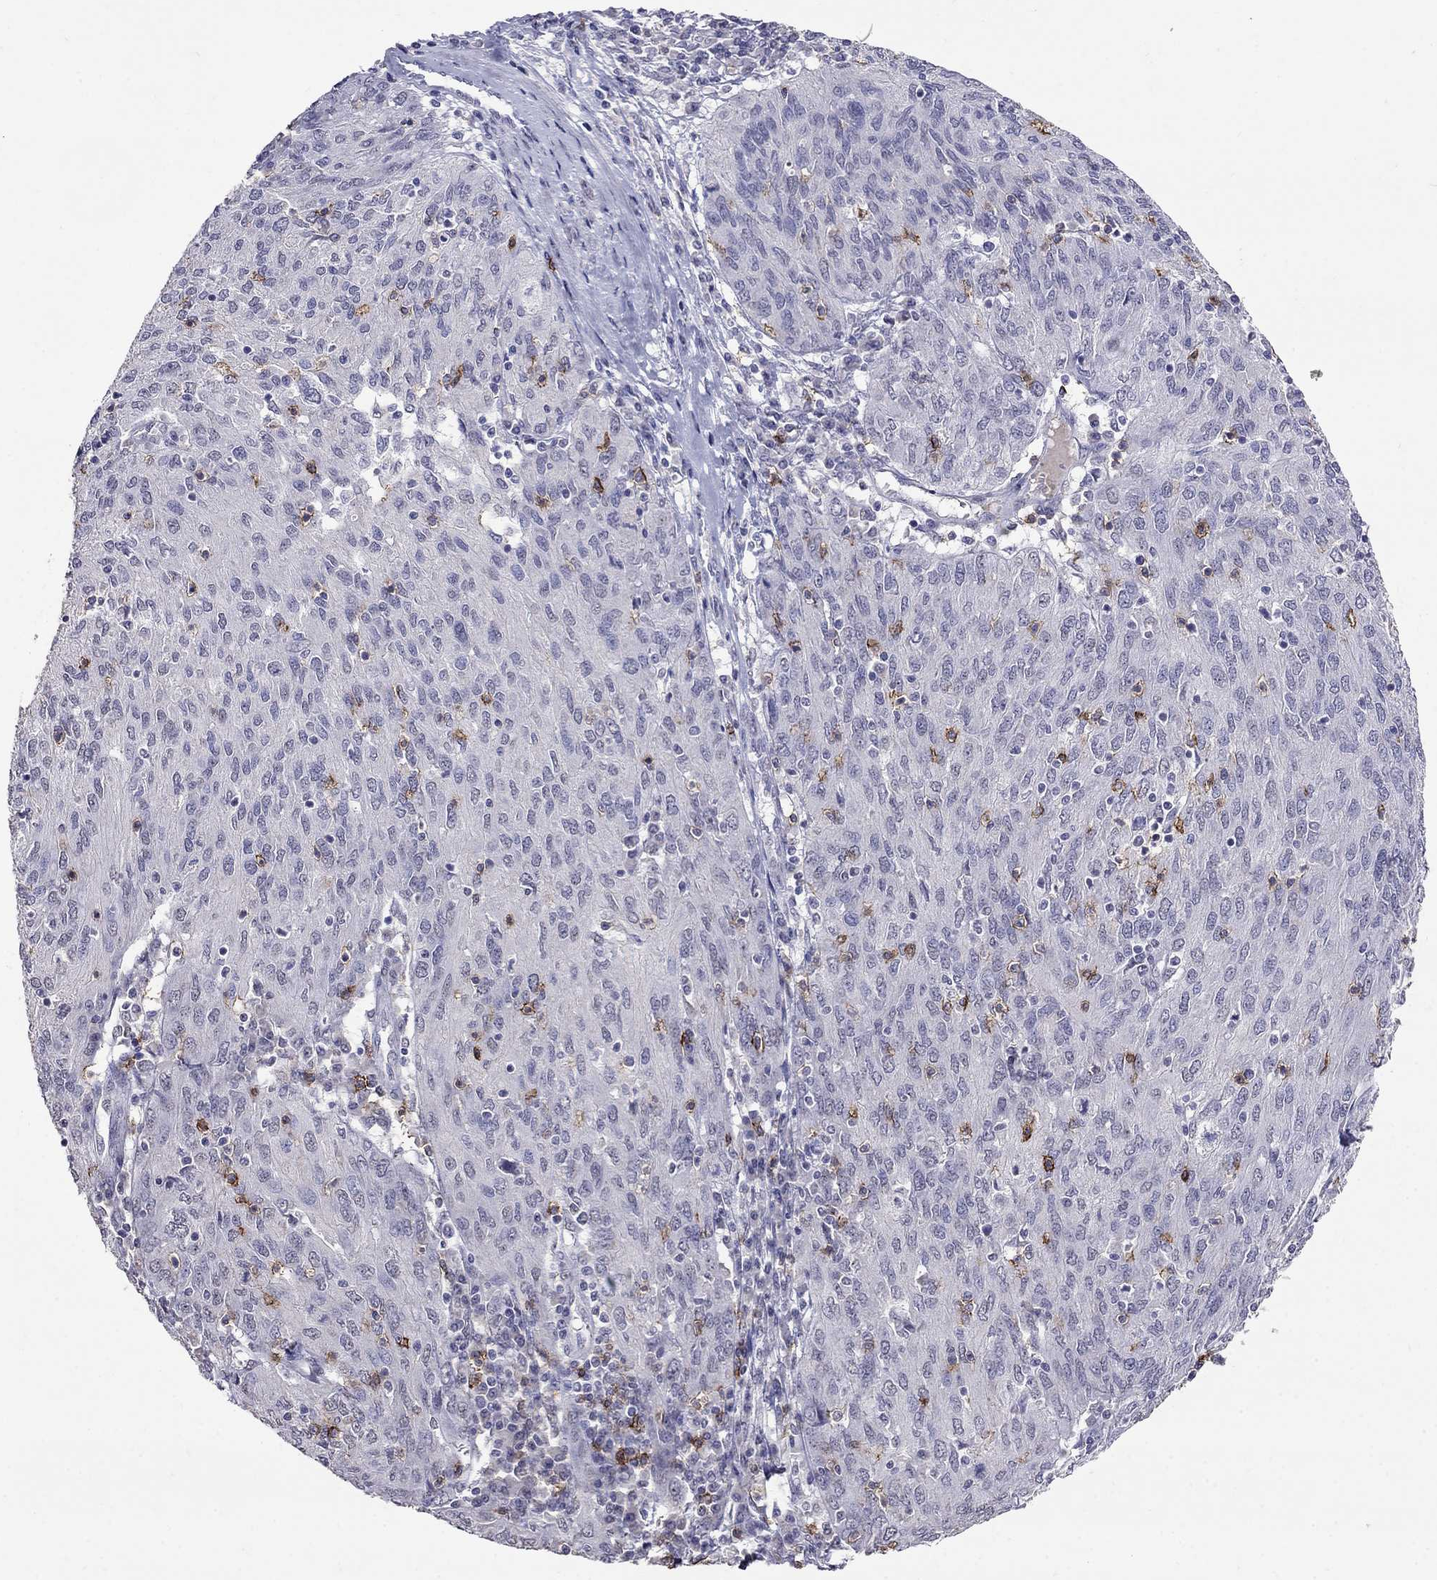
{"staining": {"intensity": "negative", "quantity": "none", "location": "none"}, "tissue": "ovarian cancer", "cell_type": "Tumor cells", "image_type": "cancer", "snomed": [{"axis": "morphology", "description": "Carcinoma, endometroid"}, {"axis": "topography", "description": "Ovary"}], "caption": "This image is of endometroid carcinoma (ovarian) stained with immunohistochemistry to label a protein in brown with the nuclei are counter-stained blue. There is no positivity in tumor cells.", "gene": "CD8B", "patient": {"sex": "female", "age": 50}}